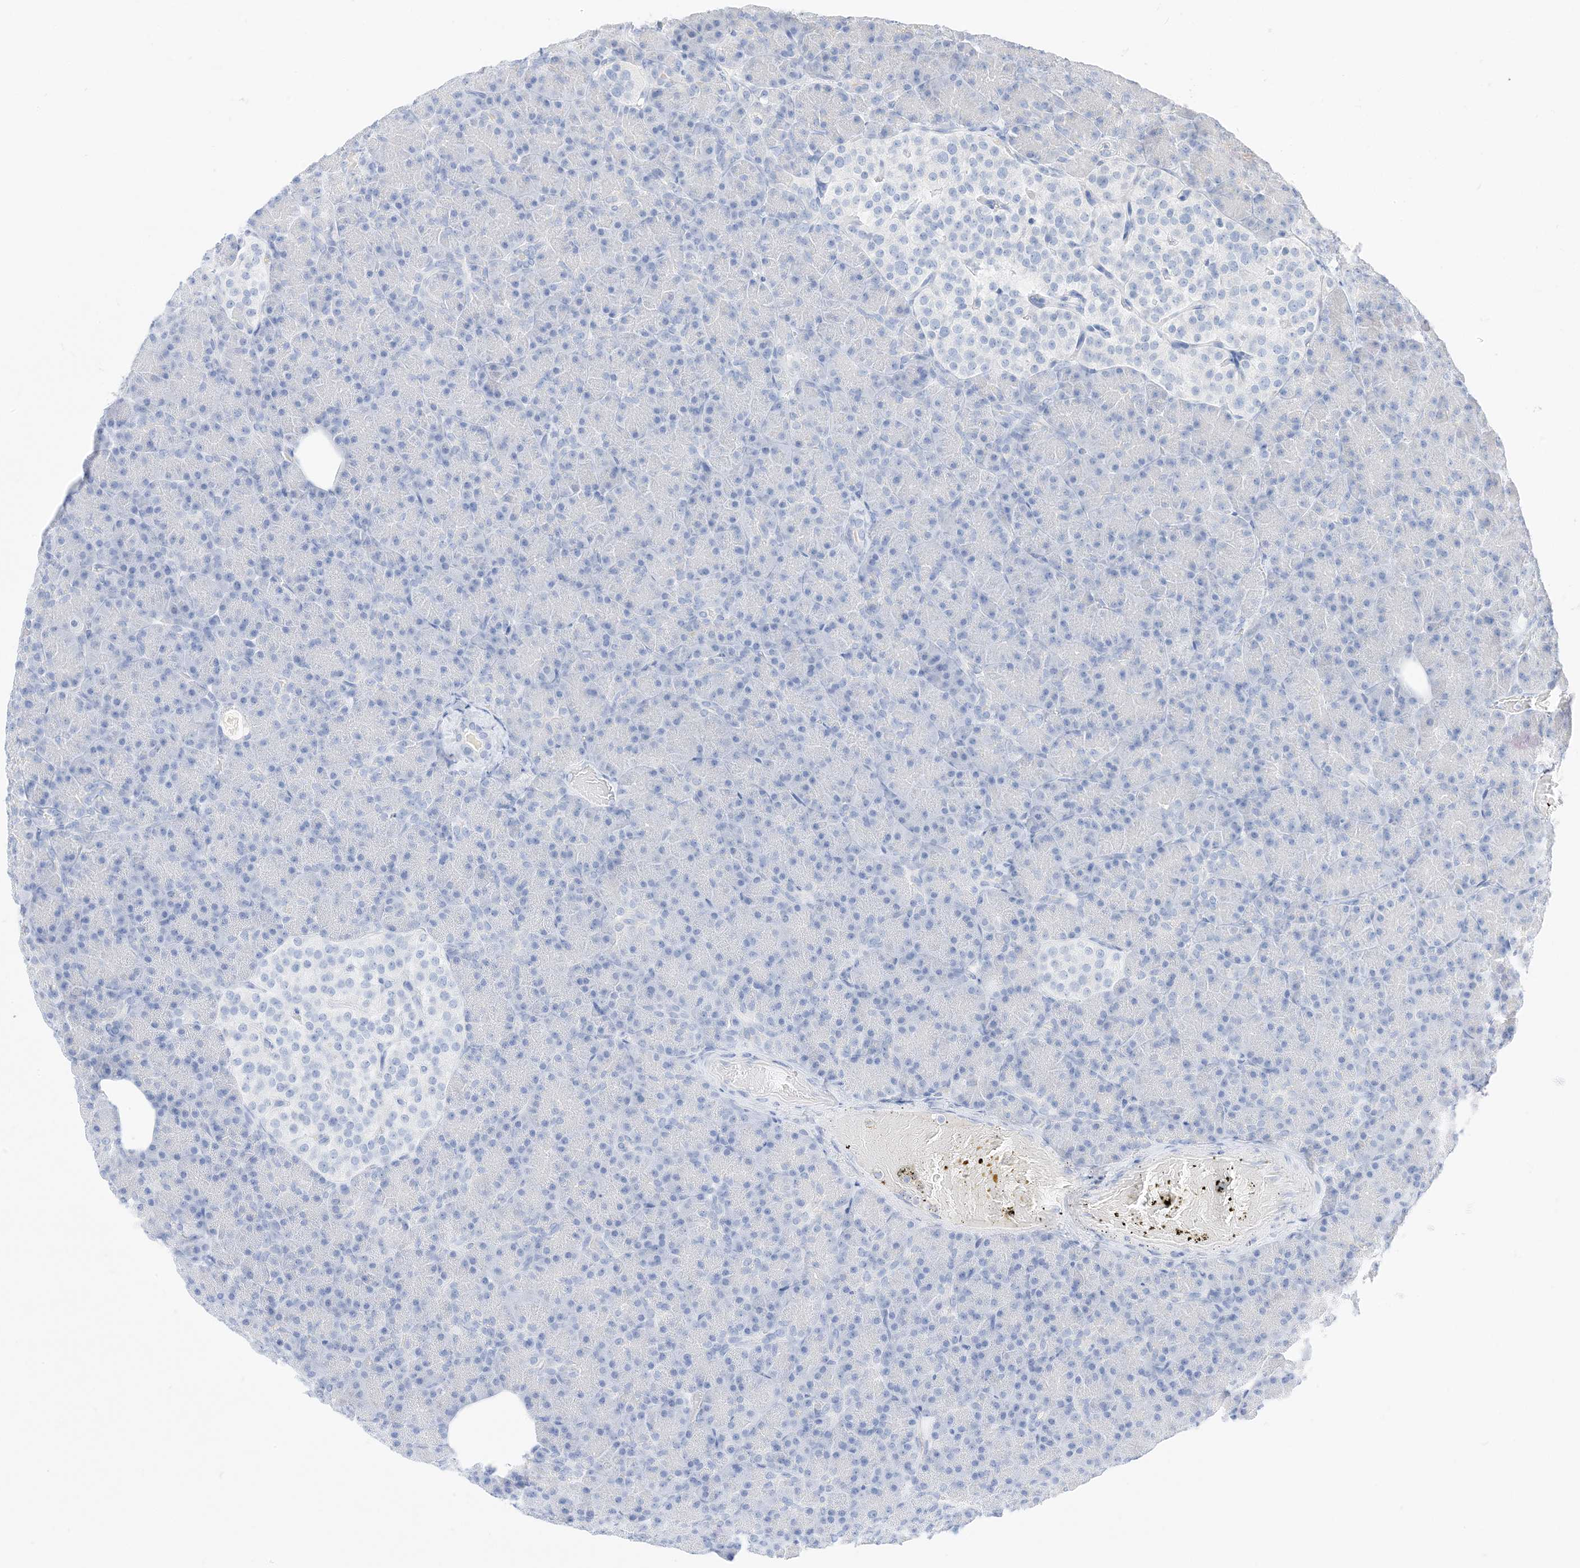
{"staining": {"intensity": "negative", "quantity": "none", "location": "none"}, "tissue": "pancreas", "cell_type": "Exocrine glandular cells", "image_type": "normal", "snomed": [{"axis": "morphology", "description": "Normal tissue, NOS"}, {"axis": "topography", "description": "Pancreas"}], "caption": "Immunohistochemistry (IHC) micrograph of benign pancreas stained for a protein (brown), which demonstrates no expression in exocrine glandular cells.", "gene": "MUC17", "patient": {"sex": "female", "age": 43}}